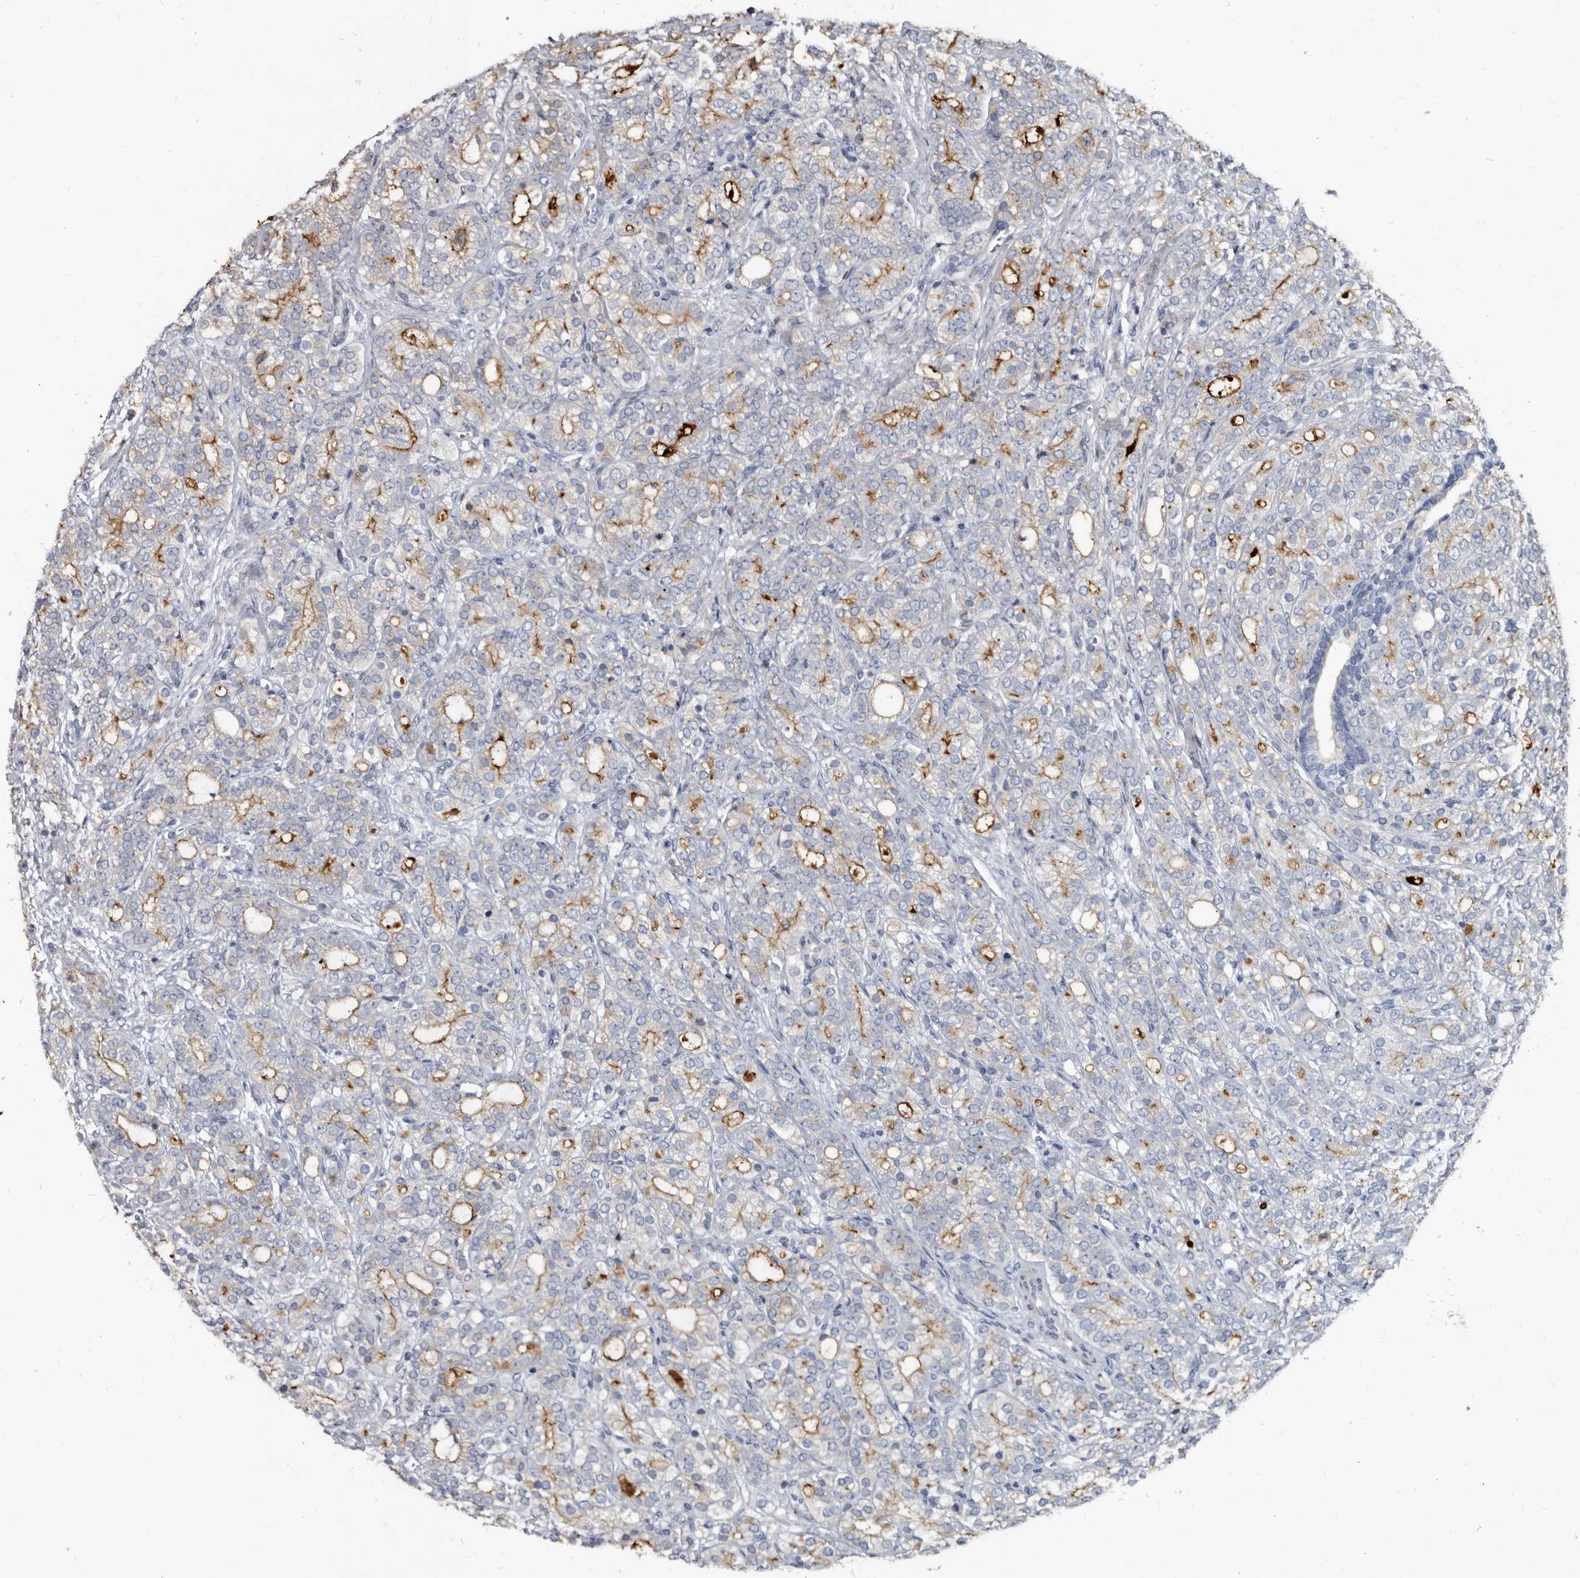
{"staining": {"intensity": "moderate", "quantity": "25%-75%", "location": "cytoplasmic/membranous"}, "tissue": "prostate cancer", "cell_type": "Tumor cells", "image_type": "cancer", "snomed": [{"axis": "morphology", "description": "Adenocarcinoma, High grade"}, {"axis": "topography", "description": "Prostate"}], "caption": "Immunohistochemical staining of human prostate cancer (adenocarcinoma (high-grade)) shows medium levels of moderate cytoplasmic/membranous protein positivity in approximately 25%-75% of tumor cells.", "gene": "PRSS8", "patient": {"sex": "male", "age": 57}}